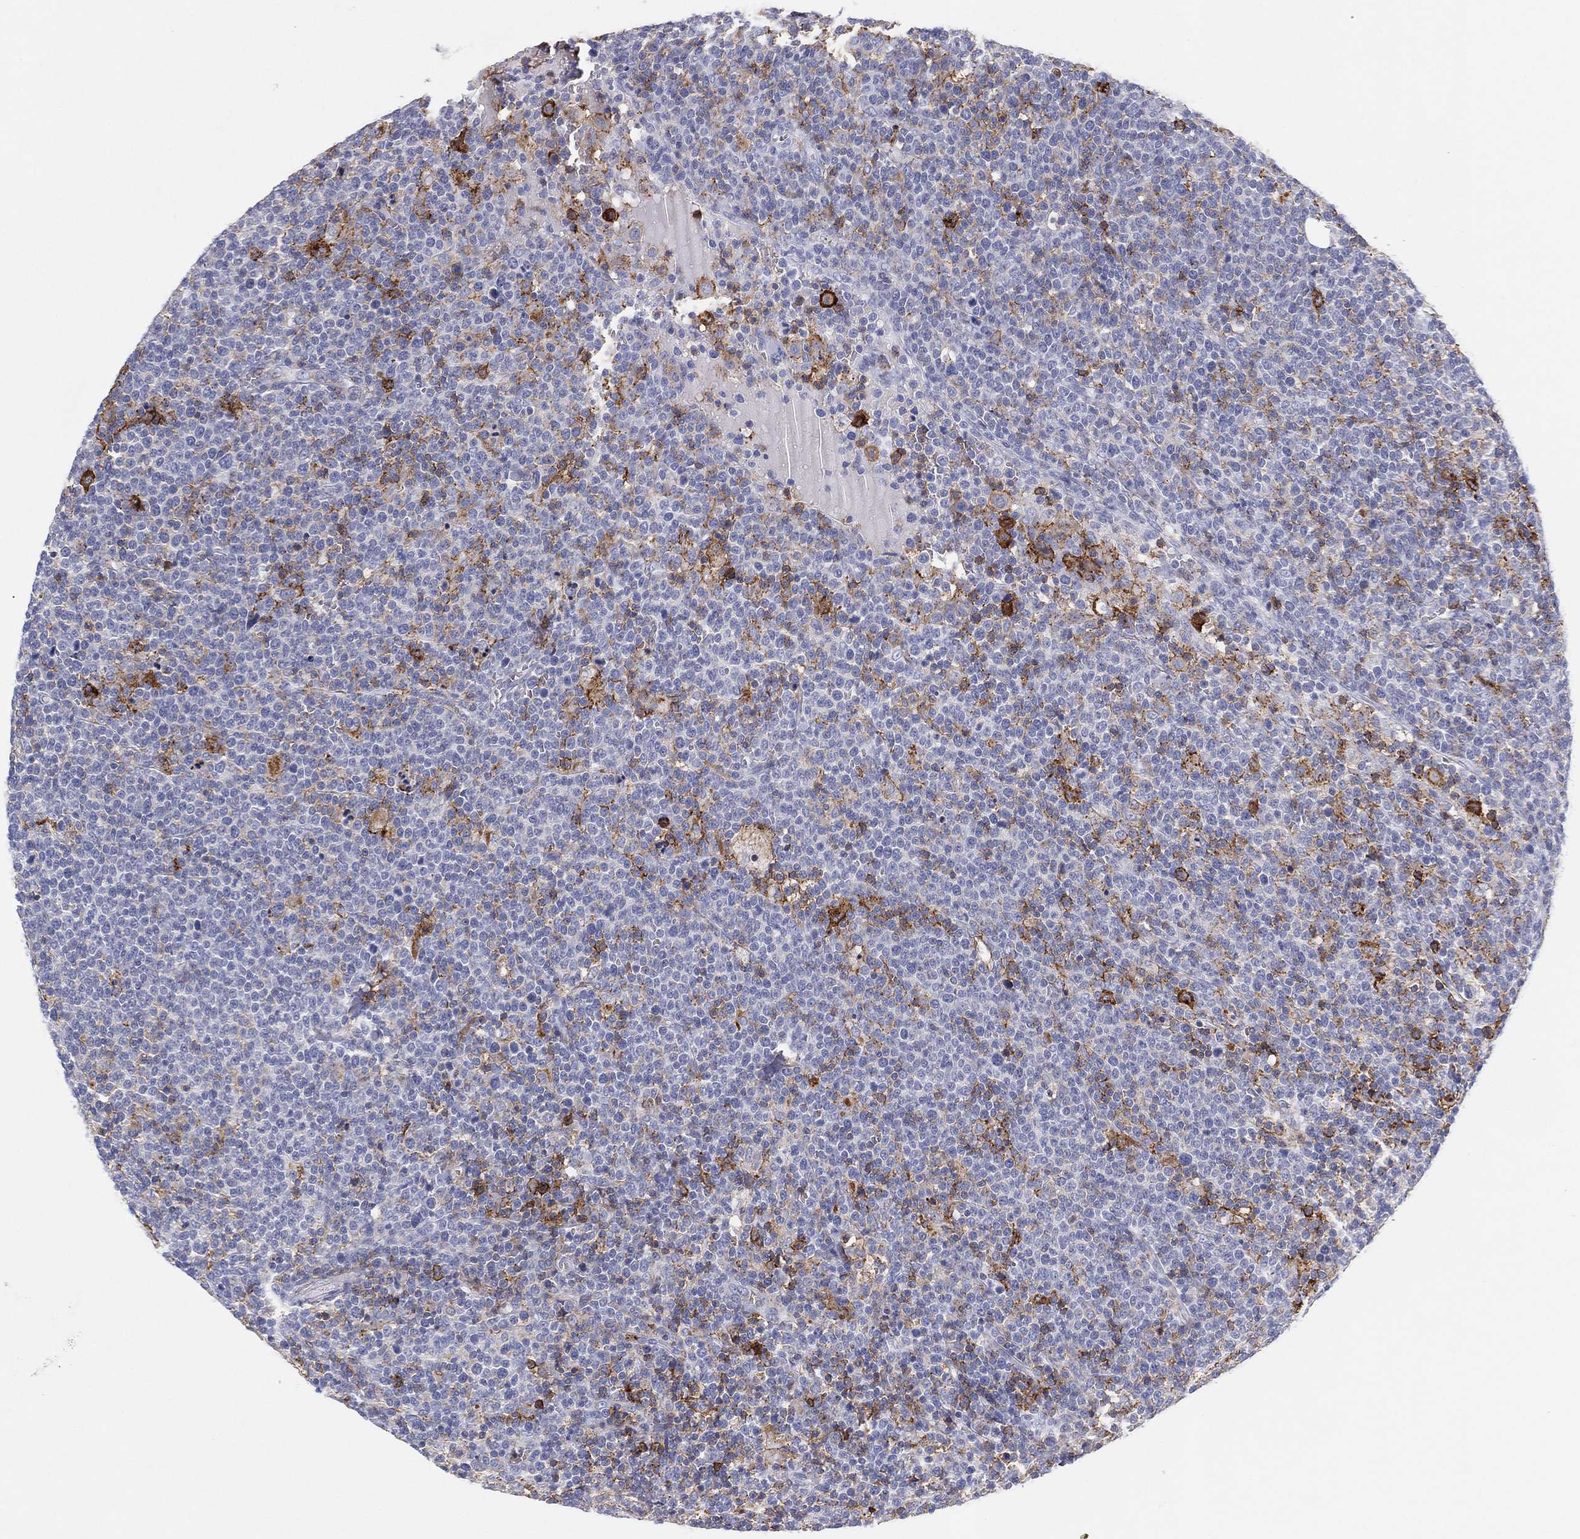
{"staining": {"intensity": "negative", "quantity": "none", "location": "none"}, "tissue": "lymphoma", "cell_type": "Tumor cells", "image_type": "cancer", "snomed": [{"axis": "morphology", "description": "Malignant lymphoma, non-Hodgkin's type, High grade"}, {"axis": "topography", "description": "Lymph node"}], "caption": "A micrograph of human lymphoma is negative for staining in tumor cells.", "gene": "SELPLG", "patient": {"sex": "male", "age": 61}}